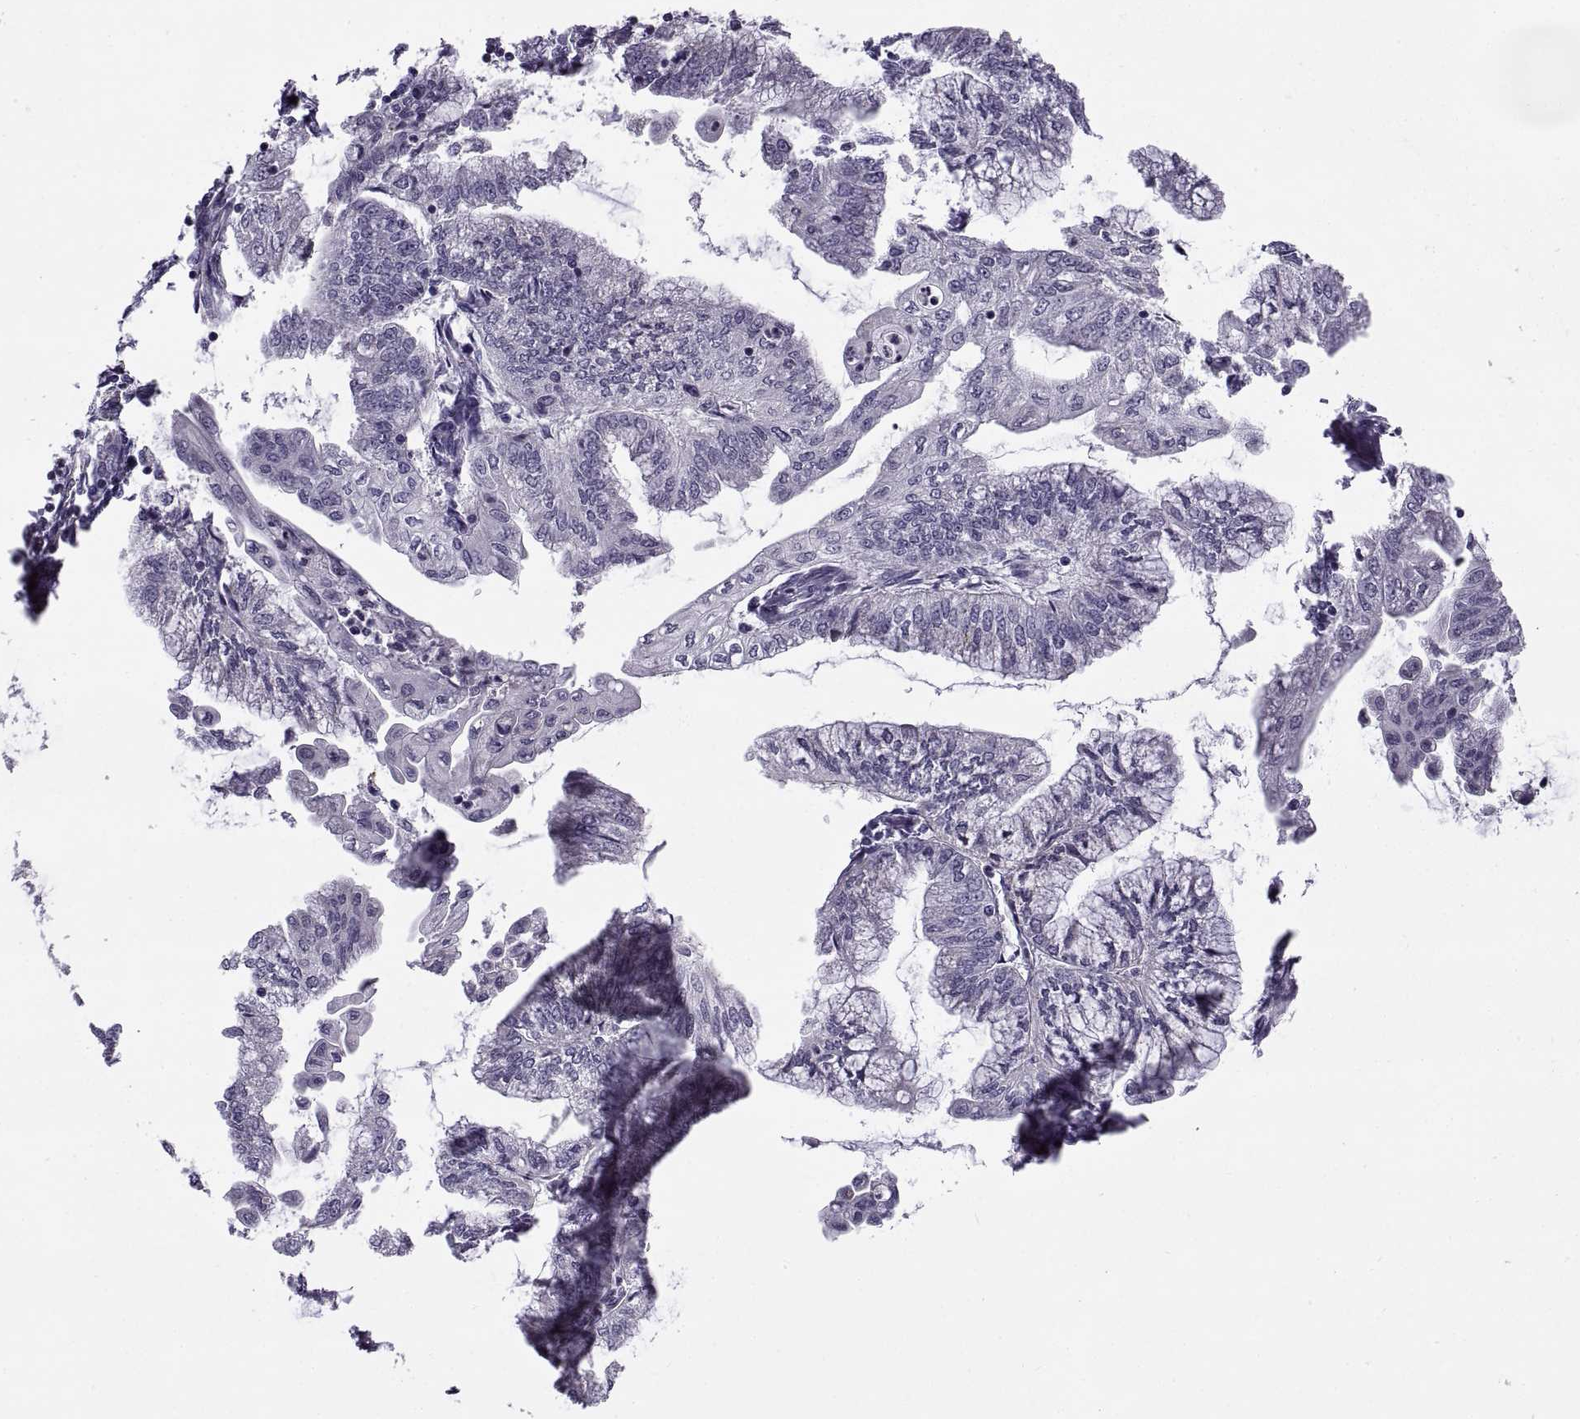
{"staining": {"intensity": "negative", "quantity": "none", "location": "none"}, "tissue": "endometrial cancer", "cell_type": "Tumor cells", "image_type": "cancer", "snomed": [{"axis": "morphology", "description": "Adenocarcinoma, NOS"}, {"axis": "topography", "description": "Endometrium"}], "caption": "Immunohistochemistry (IHC) micrograph of neoplastic tissue: endometrial adenocarcinoma stained with DAB (3,3'-diaminobenzidine) reveals no significant protein staining in tumor cells.", "gene": "CALCR", "patient": {"sex": "female", "age": 55}}